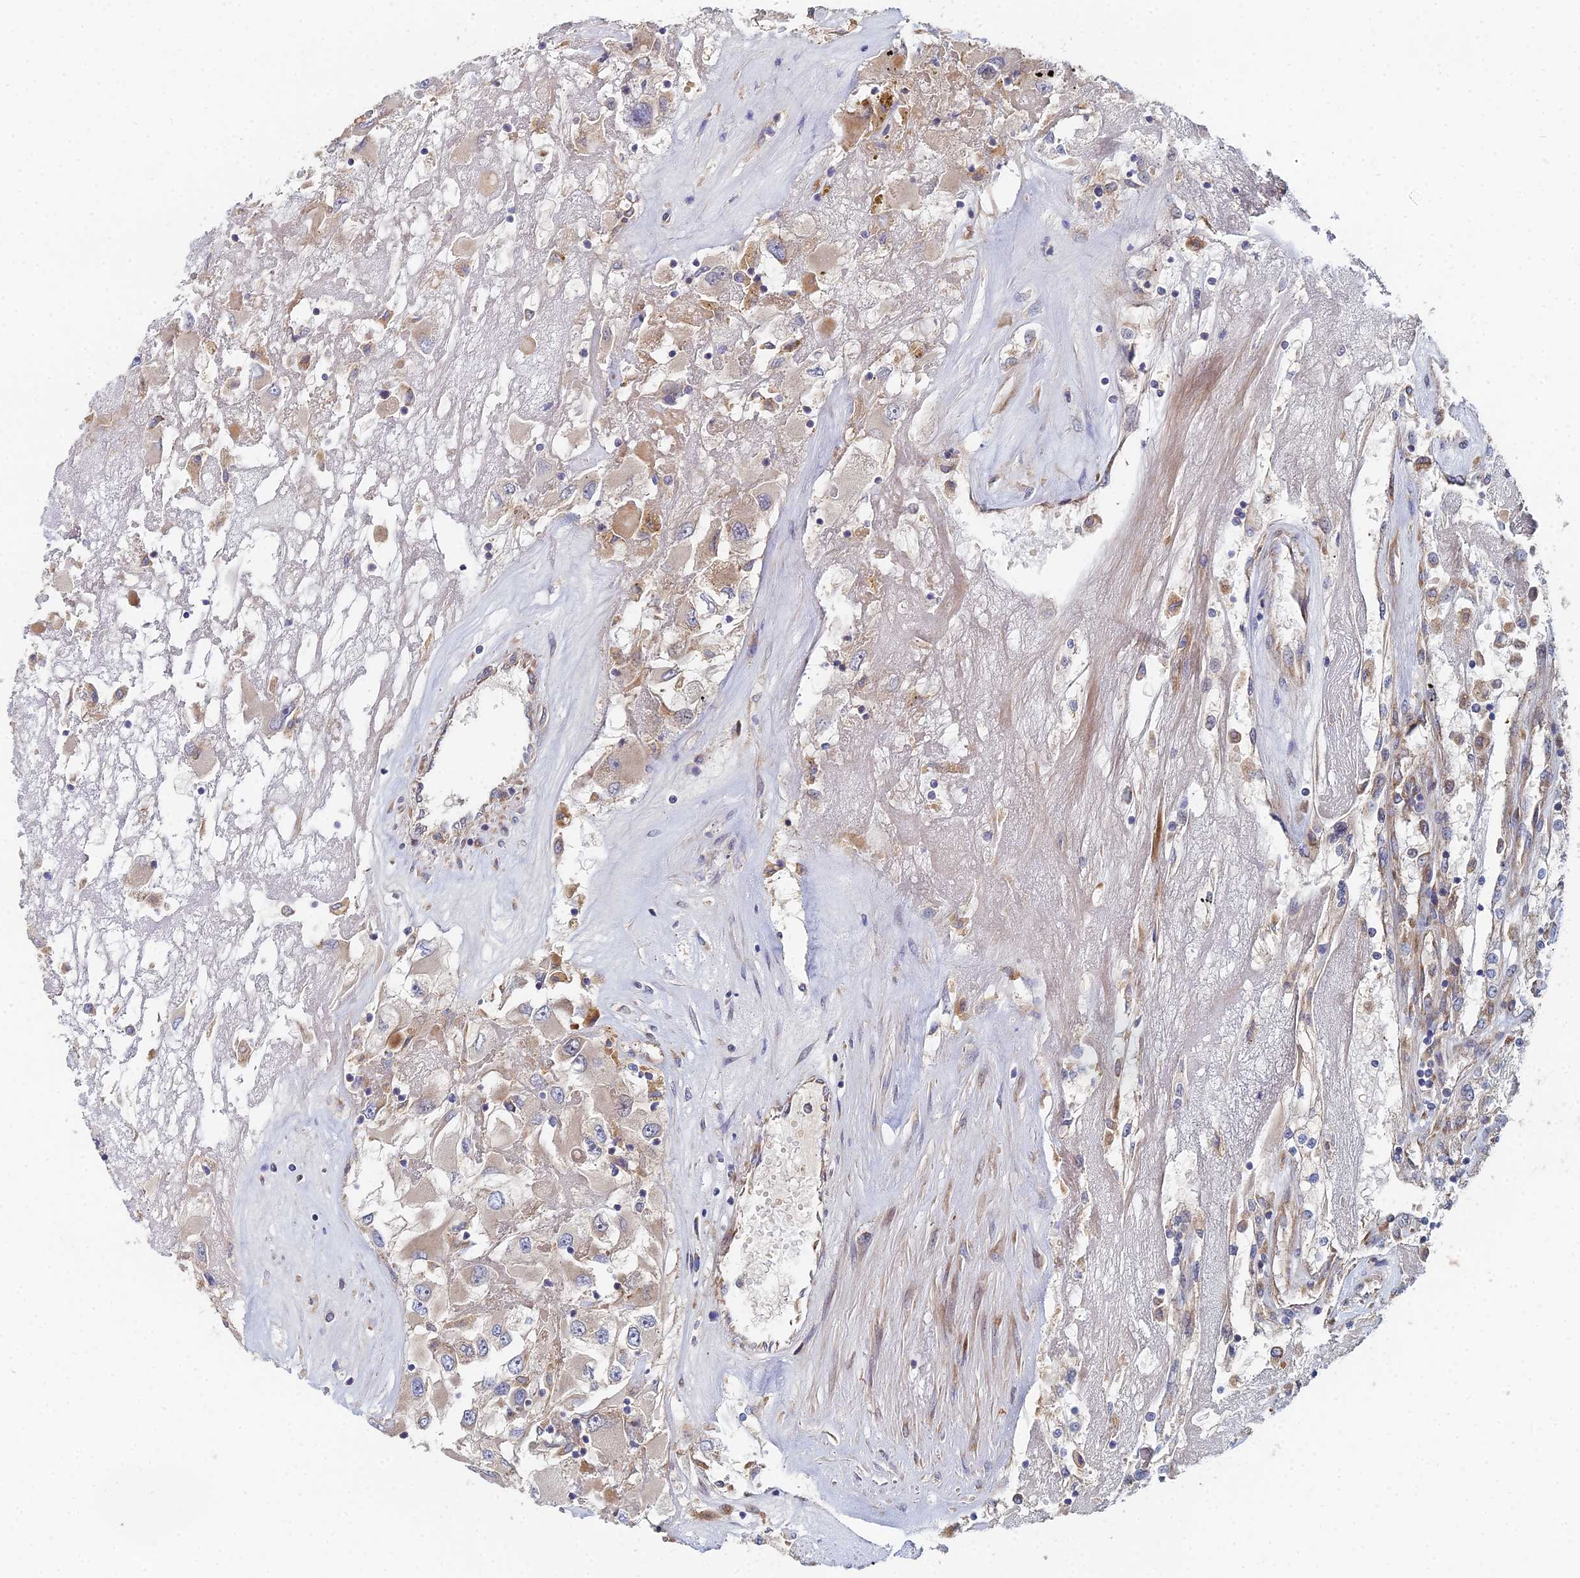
{"staining": {"intensity": "moderate", "quantity": "<25%", "location": "cytoplasmic/membranous"}, "tissue": "renal cancer", "cell_type": "Tumor cells", "image_type": "cancer", "snomed": [{"axis": "morphology", "description": "Adenocarcinoma, NOS"}, {"axis": "topography", "description": "Kidney"}], "caption": "The histopathology image displays a brown stain indicating the presence of a protein in the cytoplasmic/membranous of tumor cells in adenocarcinoma (renal).", "gene": "CCZ1", "patient": {"sex": "female", "age": 52}}